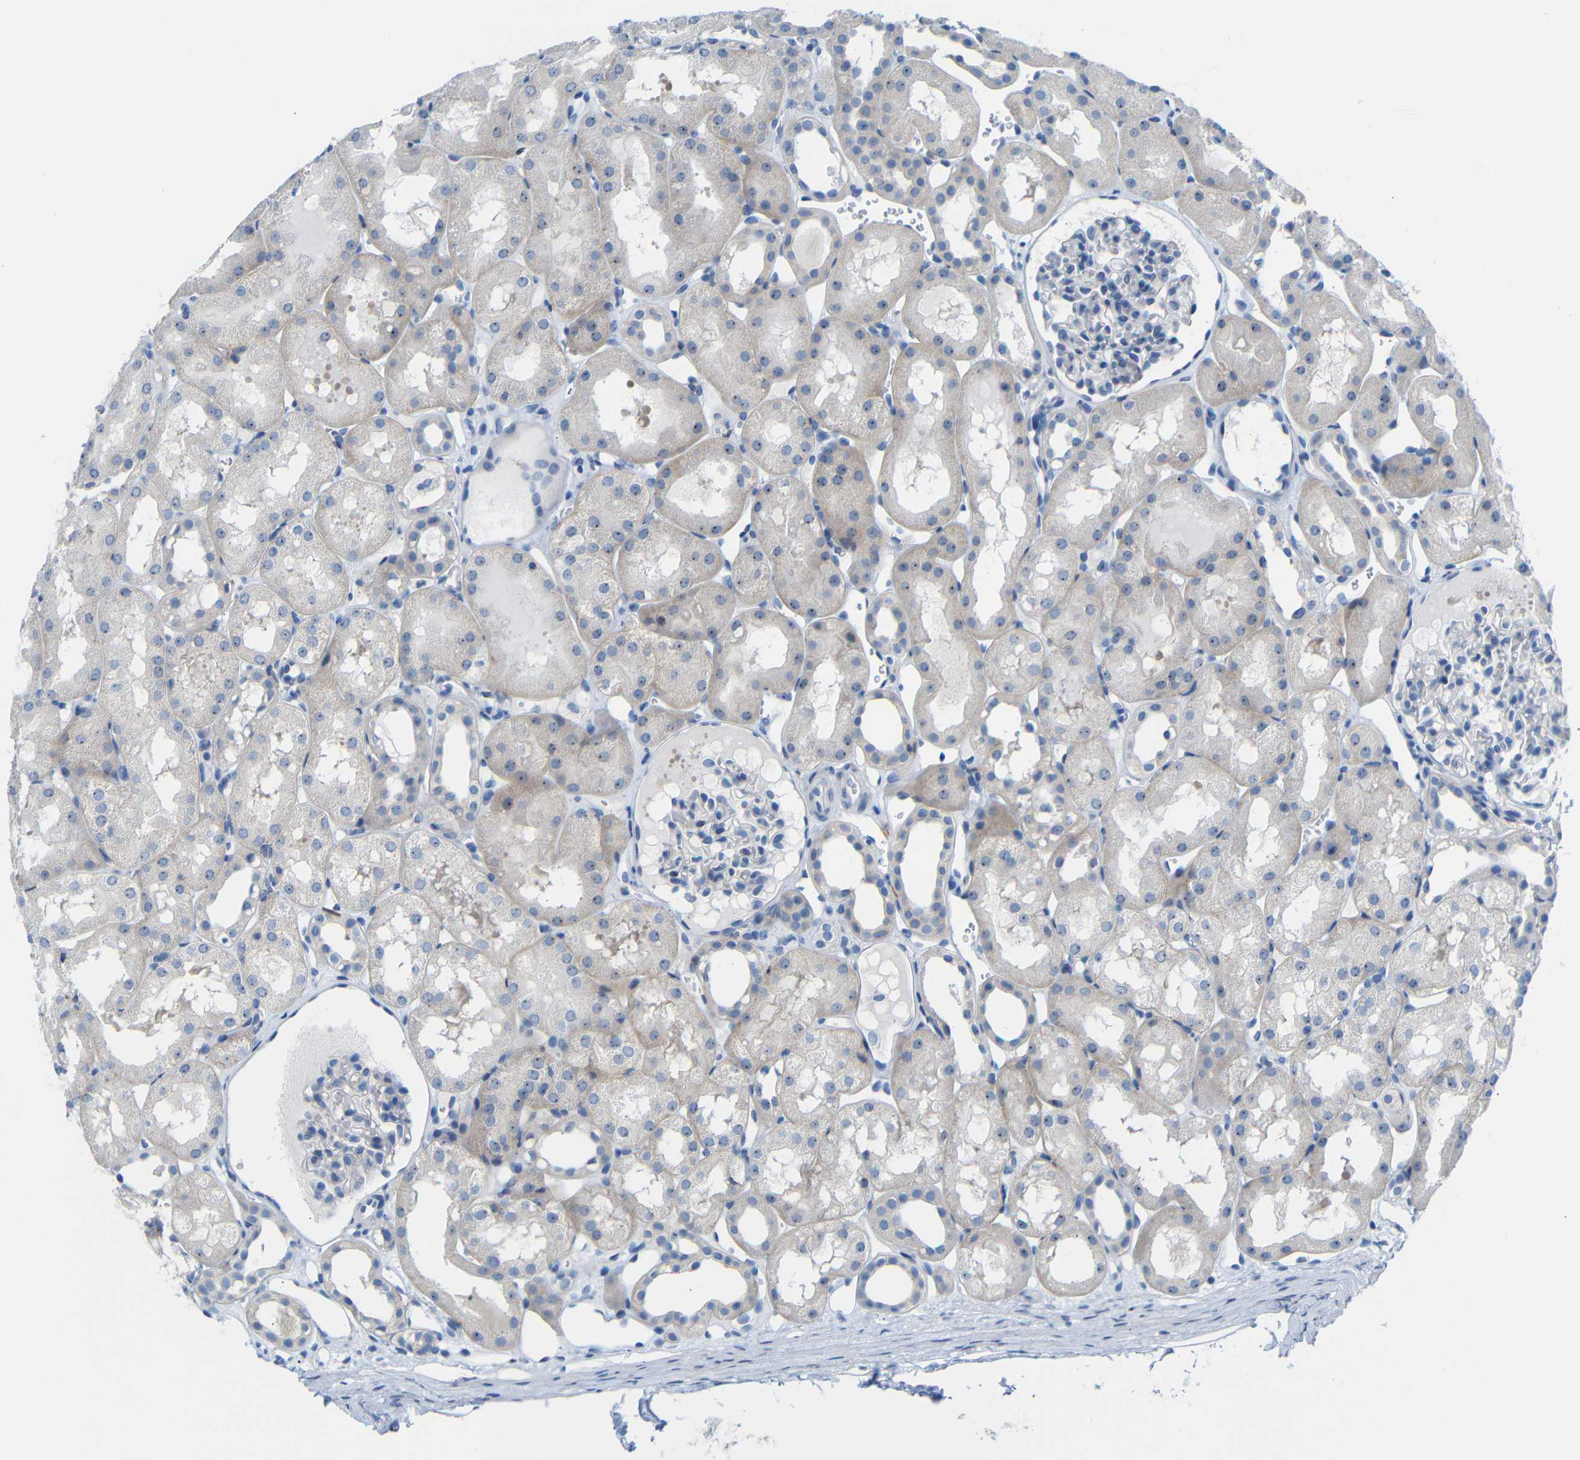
{"staining": {"intensity": "negative", "quantity": "none", "location": "none"}, "tissue": "kidney", "cell_type": "Cells in glomeruli", "image_type": "normal", "snomed": [{"axis": "morphology", "description": "Normal tissue, NOS"}, {"axis": "topography", "description": "Kidney"}, {"axis": "topography", "description": "Urinary bladder"}], "caption": "DAB (3,3'-diaminobenzidine) immunohistochemical staining of normal kidney shows no significant staining in cells in glomeruli. (Immunohistochemistry, brightfield microscopy, high magnification).", "gene": "C1orf210", "patient": {"sex": "male", "age": 16}}